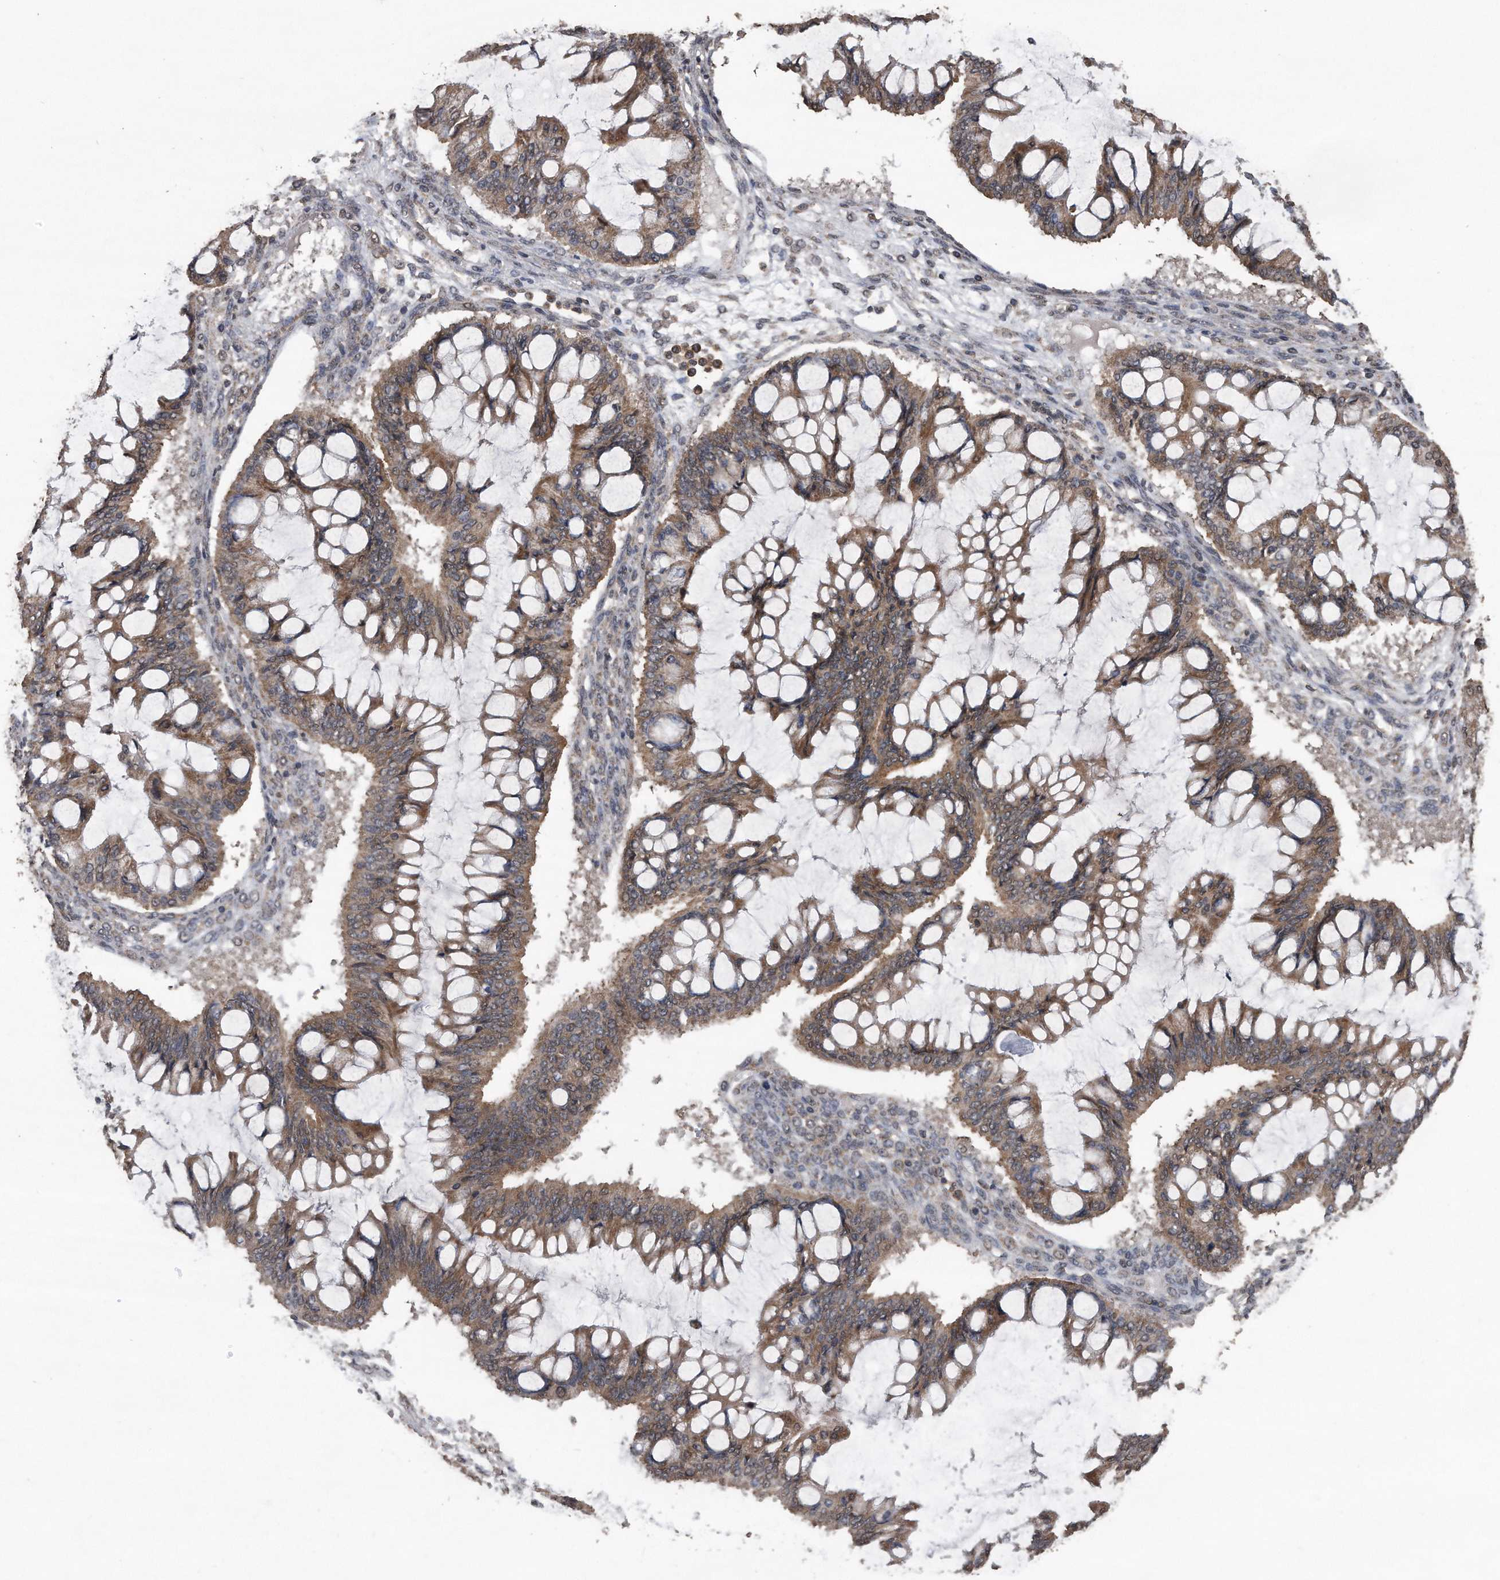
{"staining": {"intensity": "moderate", "quantity": ">75%", "location": "cytoplasmic/membranous"}, "tissue": "ovarian cancer", "cell_type": "Tumor cells", "image_type": "cancer", "snomed": [{"axis": "morphology", "description": "Cystadenocarcinoma, mucinous, NOS"}, {"axis": "topography", "description": "Ovary"}], "caption": "This histopathology image reveals immunohistochemistry staining of human ovarian mucinous cystadenocarcinoma, with medium moderate cytoplasmic/membranous staining in about >75% of tumor cells.", "gene": "CRYZL1", "patient": {"sex": "female", "age": 73}}